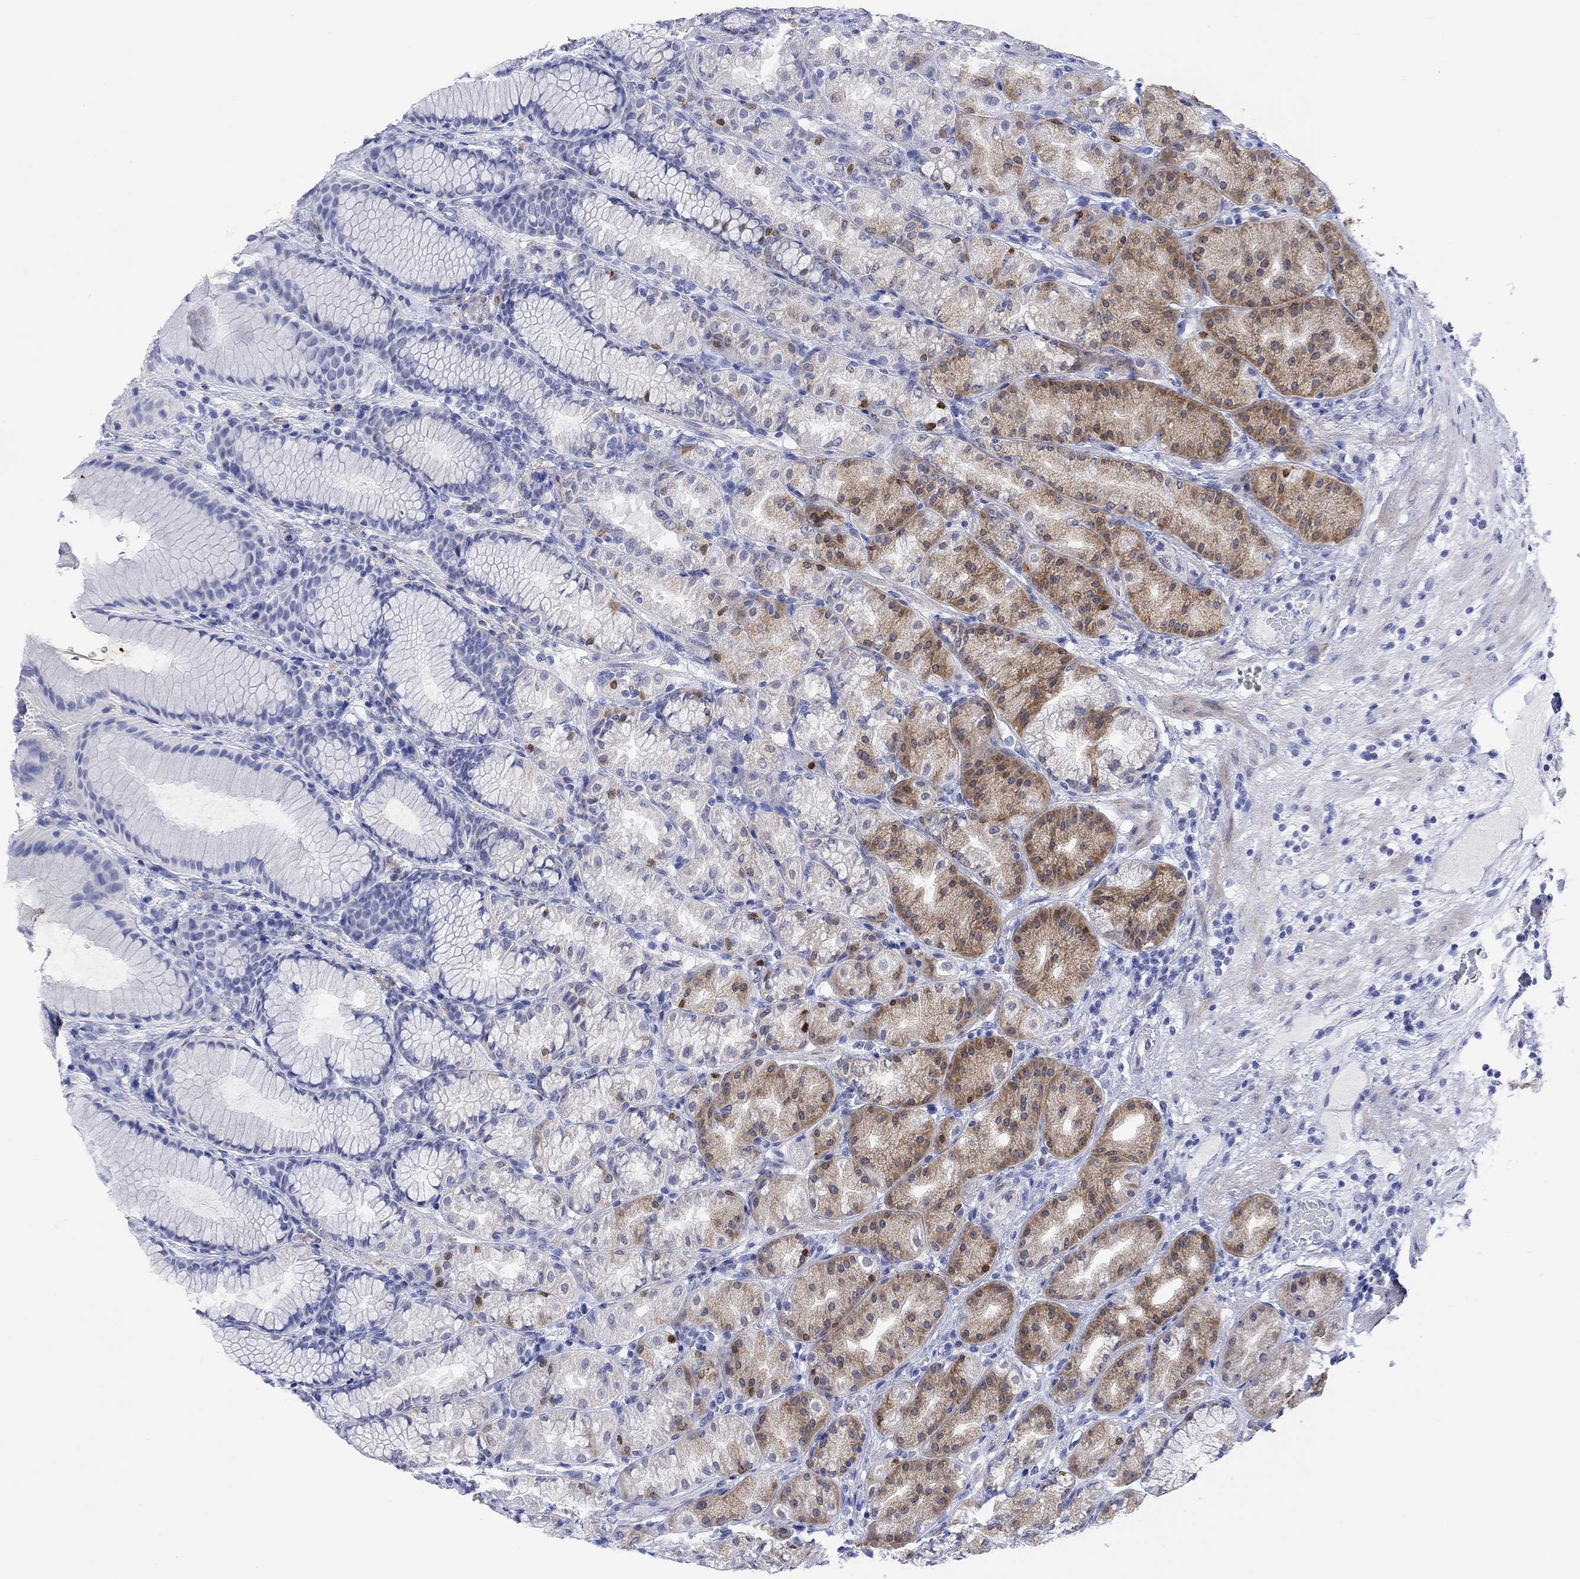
{"staining": {"intensity": "strong", "quantity": "<25%", "location": "cytoplasmic/membranous,nuclear"}, "tissue": "stomach", "cell_type": "Glandular cells", "image_type": "normal", "snomed": [{"axis": "morphology", "description": "Normal tissue, NOS"}, {"axis": "morphology", "description": "Adenocarcinoma, NOS"}, {"axis": "topography", "description": "Stomach"}], "caption": "Unremarkable stomach displays strong cytoplasmic/membranous,nuclear staining in approximately <25% of glandular cells (IHC, brightfield microscopy, high magnification)..", "gene": "MSI1", "patient": {"sex": "female", "age": 79}}